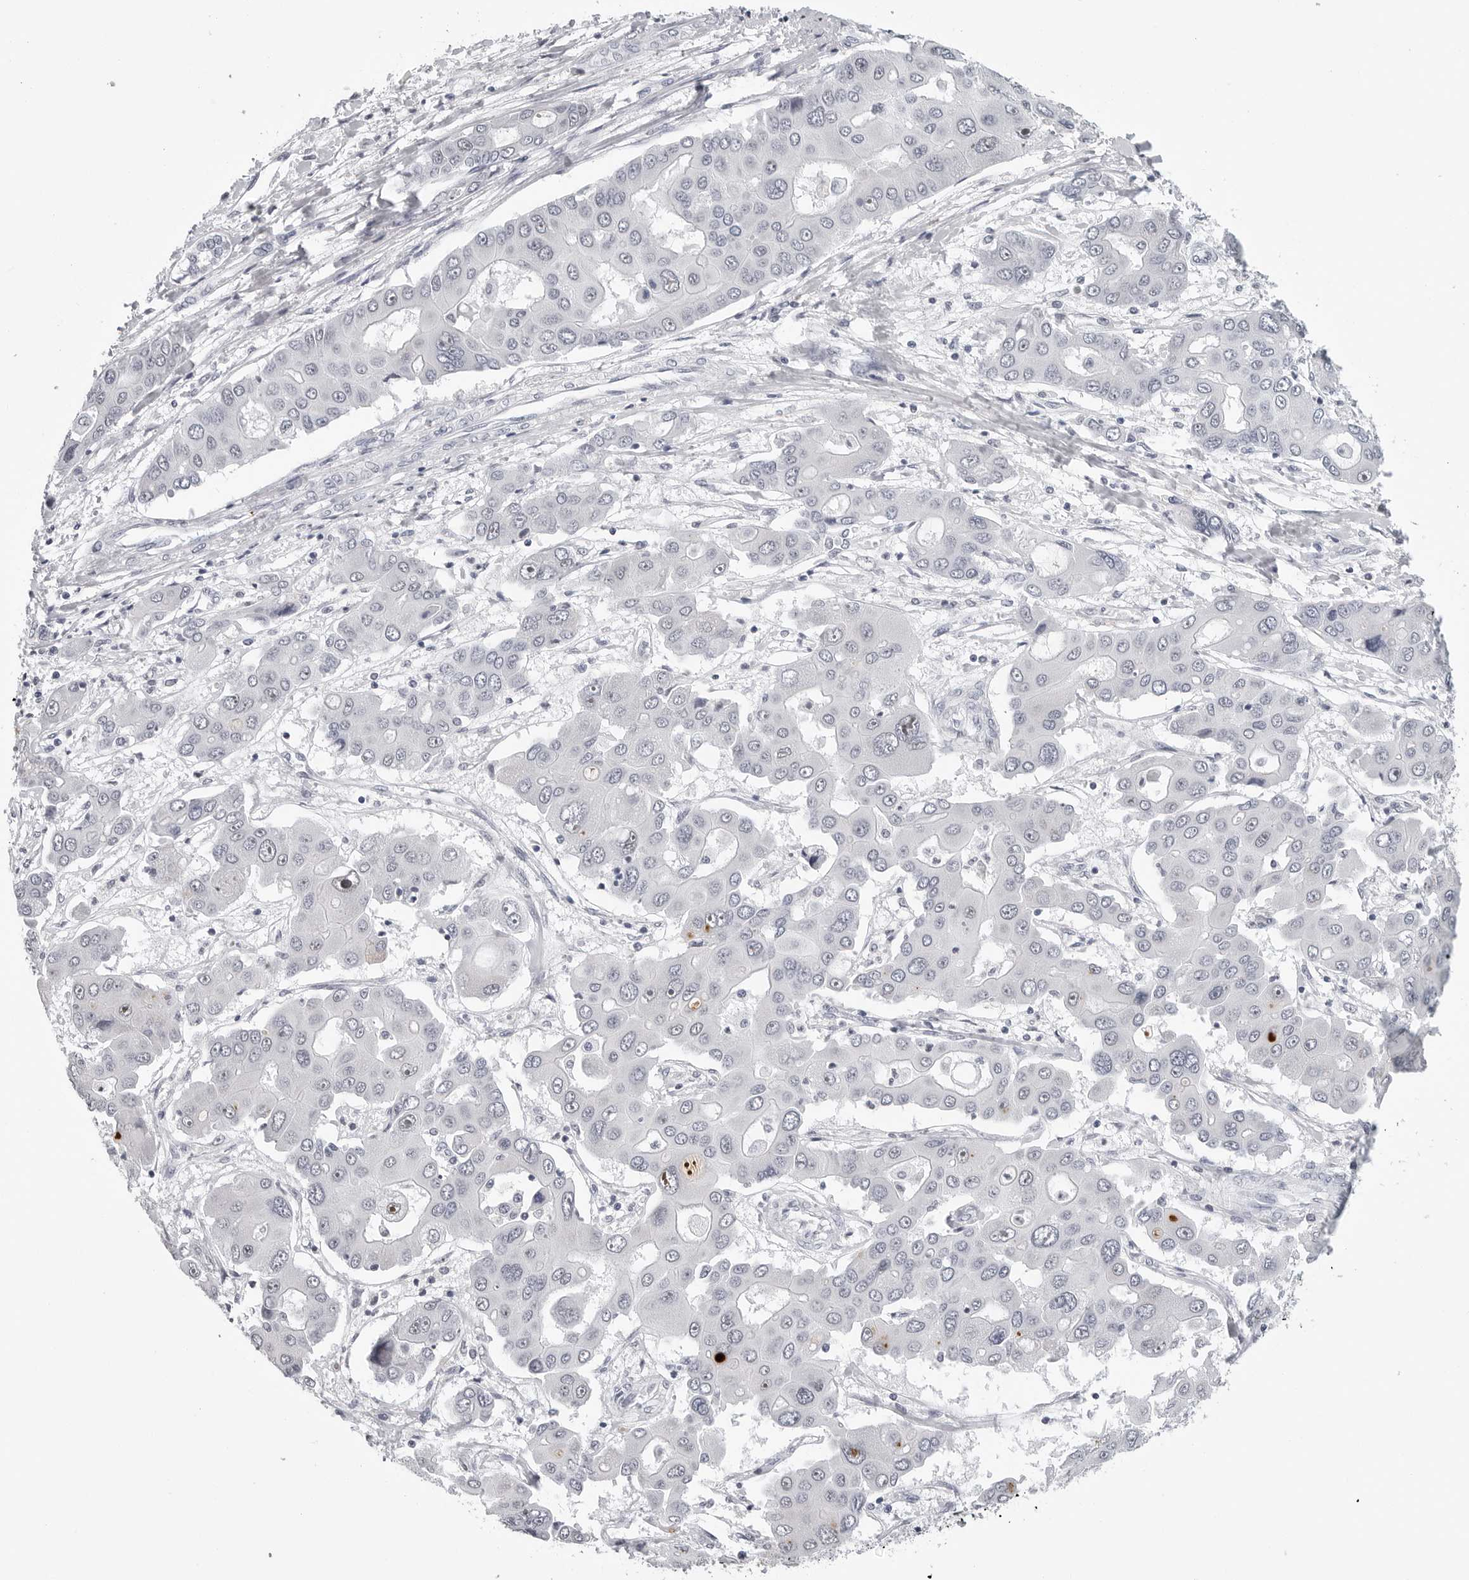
{"staining": {"intensity": "weak", "quantity": "<25%", "location": "nuclear"}, "tissue": "liver cancer", "cell_type": "Tumor cells", "image_type": "cancer", "snomed": [{"axis": "morphology", "description": "Cholangiocarcinoma"}, {"axis": "topography", "description": "Liver"}], "caption": "Immunohistochemistry micrograph of human liver cholangiocarcinoma stained for a protein (brown), which shows no positivity in tumor cells.", "gene": "GNL2", "patient": {"sex": "male", "age": 67}}